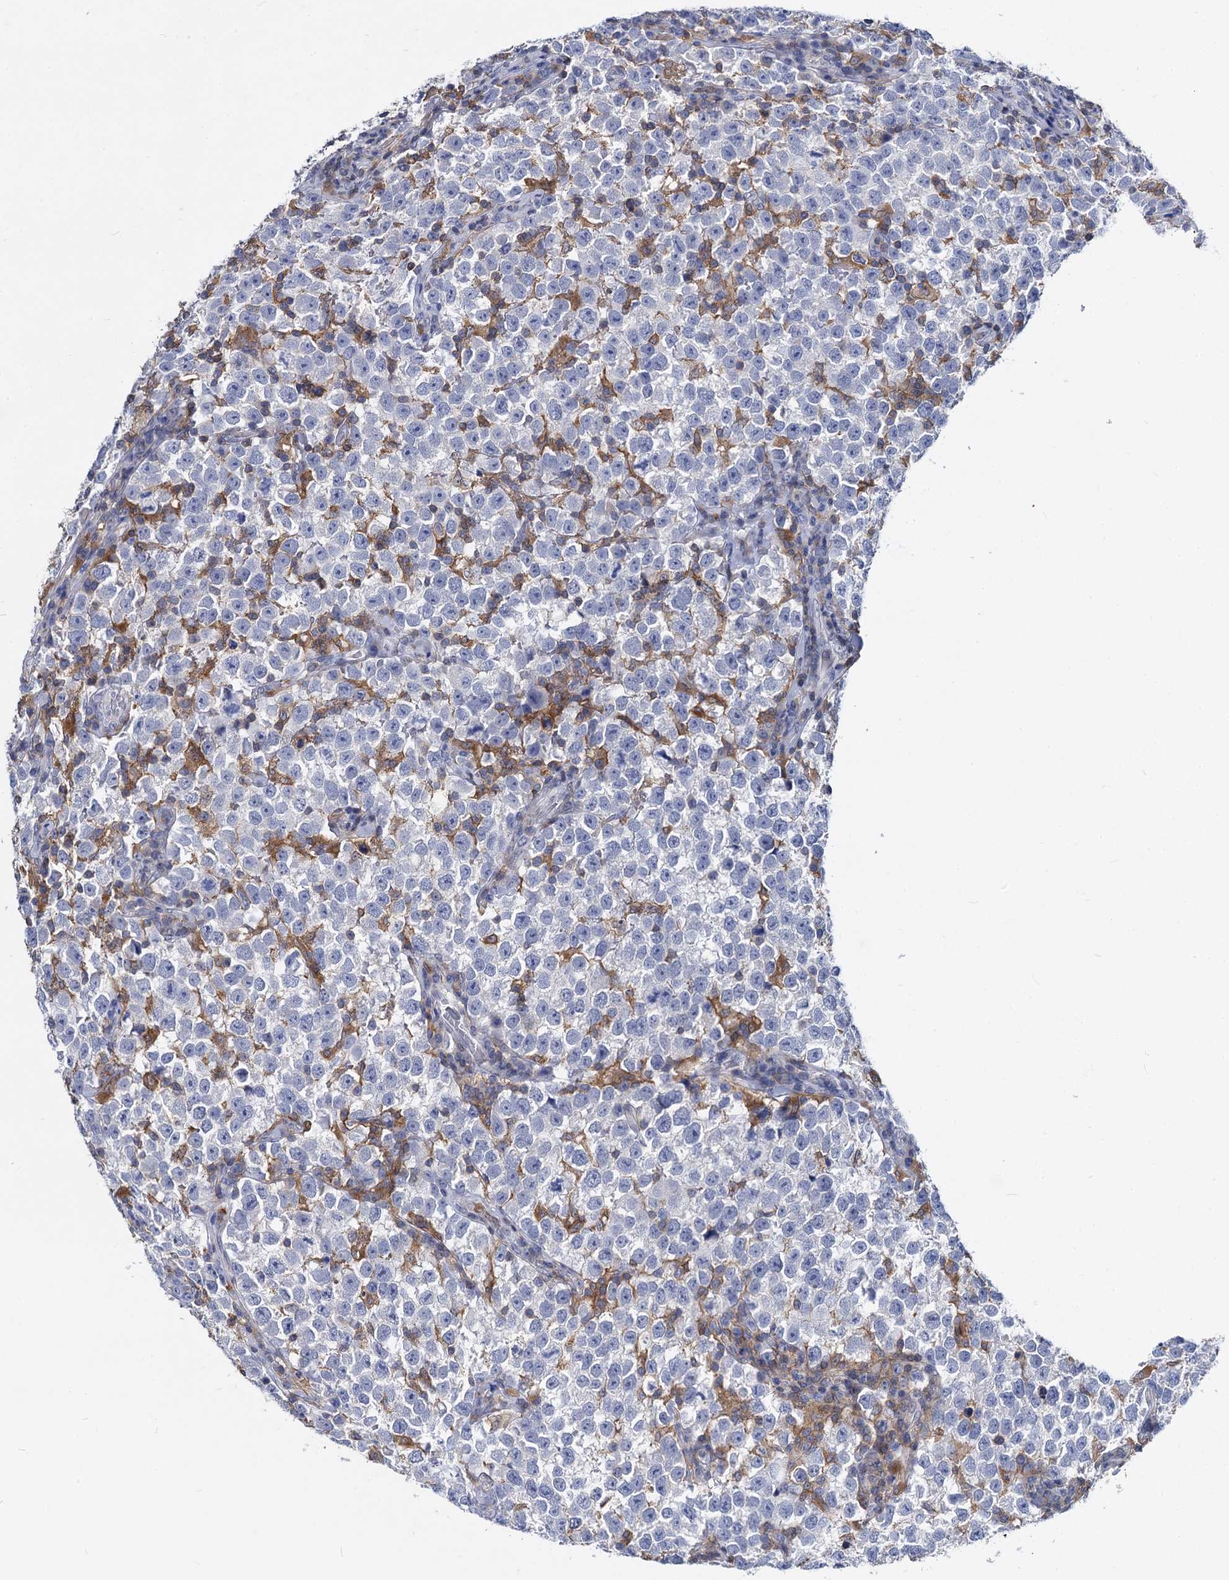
{"staining": {"intensity": "negative", "quantity": "none", "location": "none"}, "tissue": "testis cancer", "cell_type": "Tumor cells", "image_type": "cancer", "snomed": [{"axis": "morphology", "description": "Normal tissue, NOS"}, {"axis": "morphology", "description": "Seminoma, NOS"}, {"axis": "topography", "description": "Testis"}], "caption": "Immunohistochemistry (IHC) histopathology image of neoplastic tissue: human testis cancer stained with DAB displays no significant protein staining in tumor cells. Nuclei are stained in blue.", "gene": "RHOG", "patient": {"sex": "male", "age": 43}}